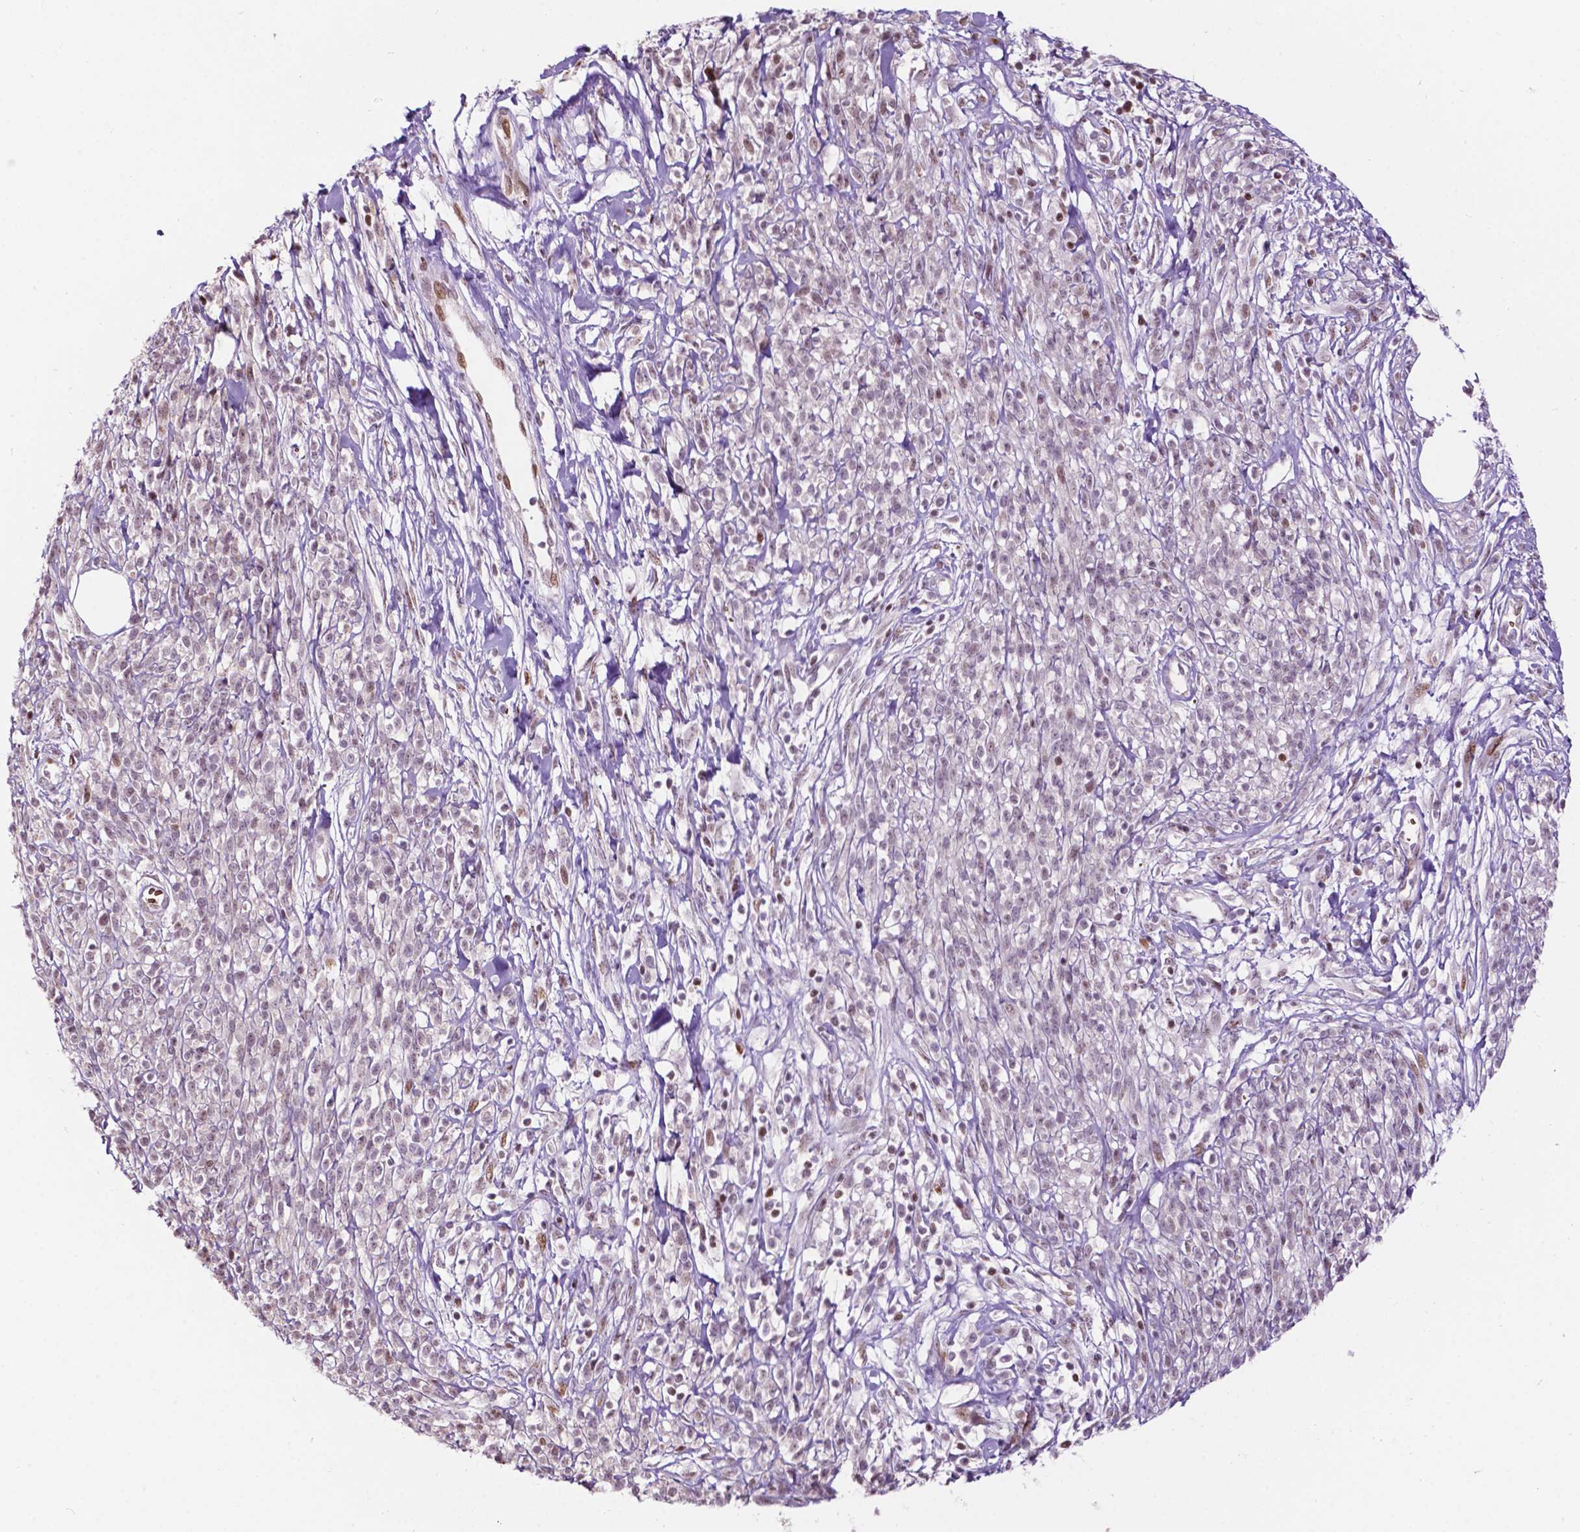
{"staining": {"intensity": "weak", "quantity": "<25%", "location": "nuclear"}, "tissue": "melanoma", "cell_type": "Tumor cells", "image_type": "cancer", "snomed": [{"axis": "morphology", "description": "Malignant melanoma, NOS"}, {"axis": "topography", "description": "Skin"}, {"axis": "topography", "description": "Skin of trunk"}], "caption": "High power microscopy micrograph of an immunohistochemistry (IHC) photomicrograph of melanoma, revealing no significant staining in tumor cells.", "gene": "PTPN18", "patient": {"sex": "male", "age": 74}}